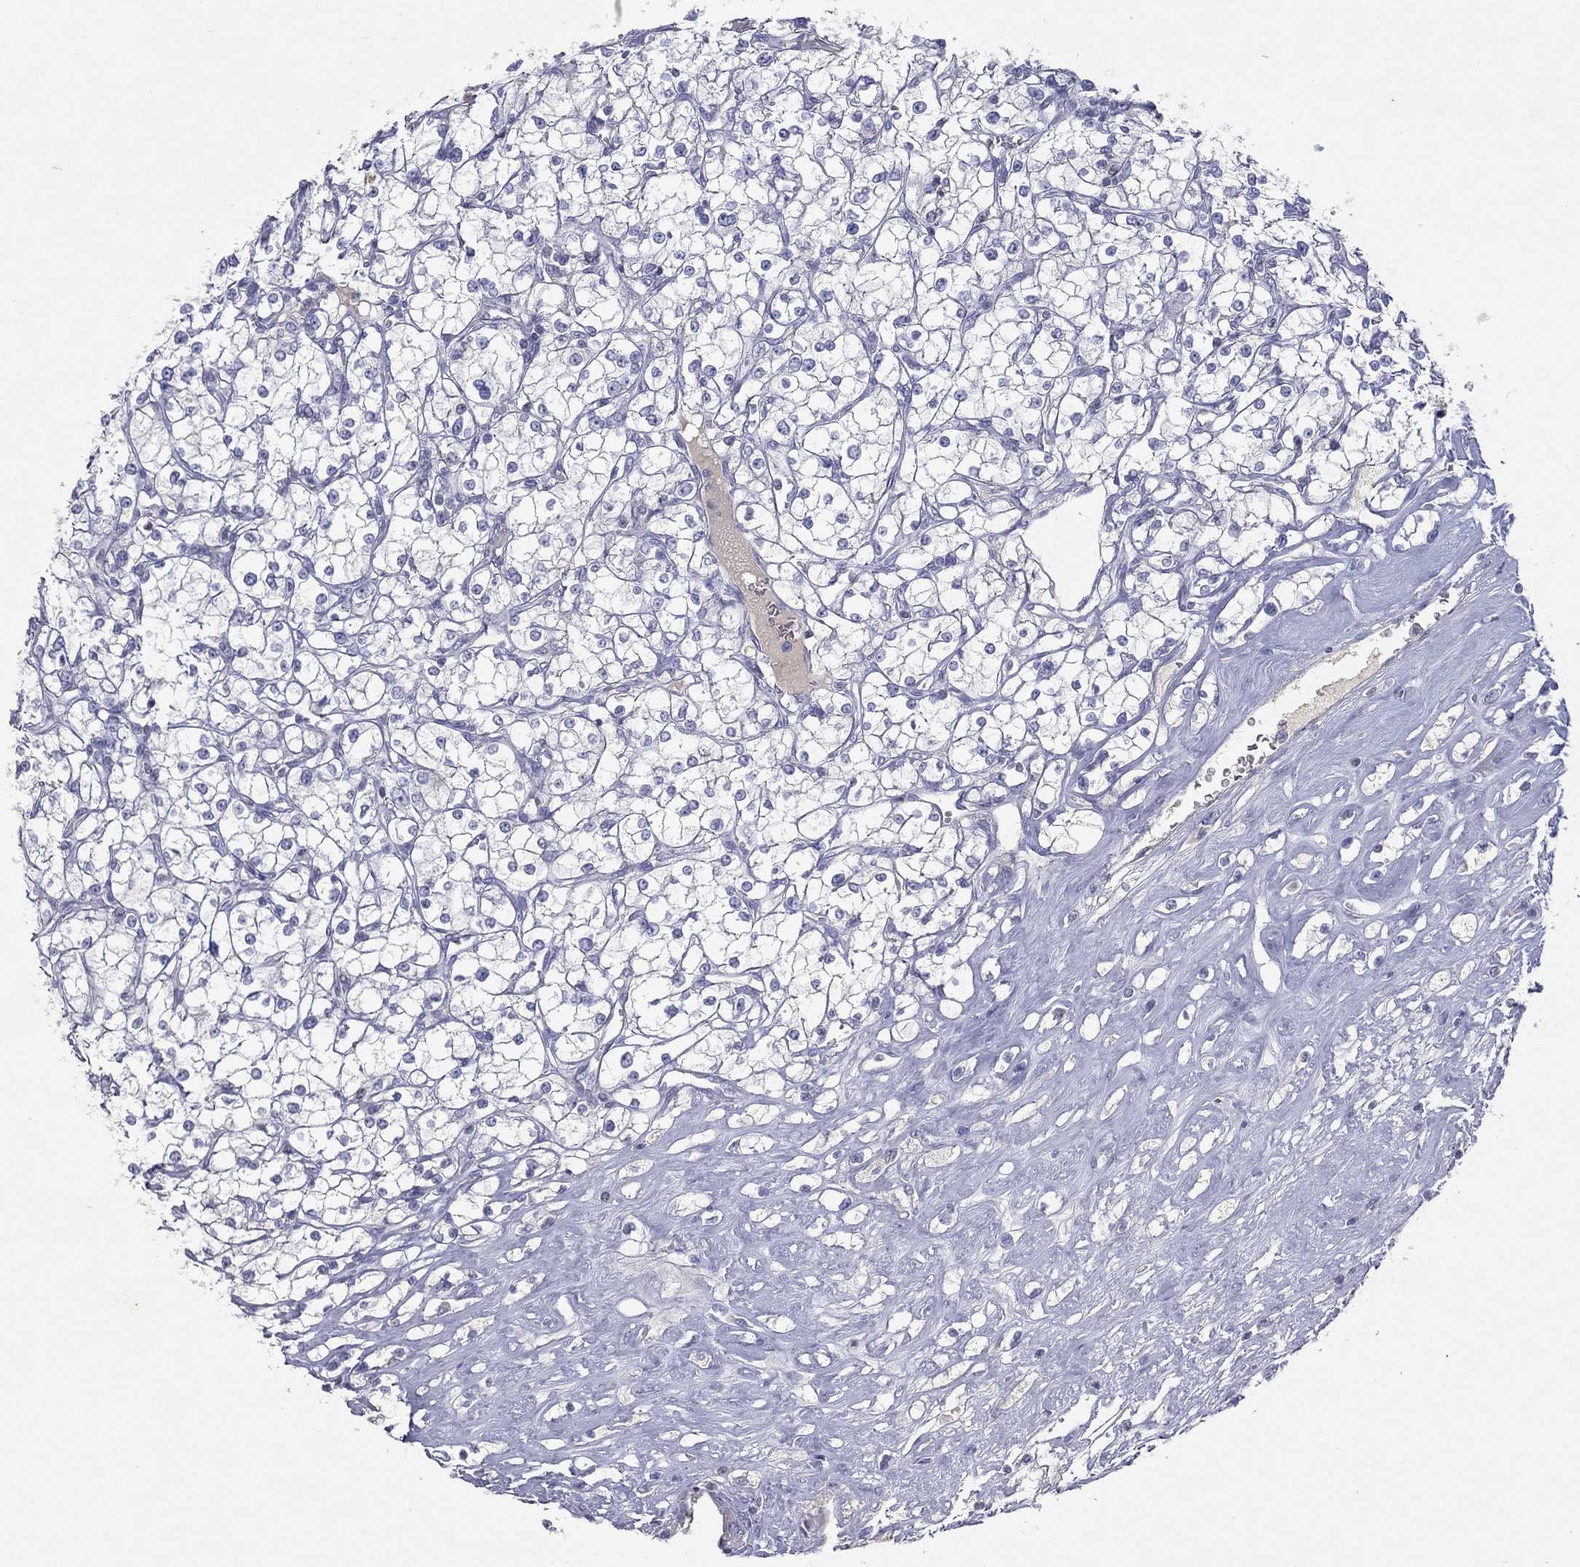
{"staining": {"intensity": "negative", "quantity": "none", "location": "none"}, "tissue": "renal cancer", "cell_type": "Tumor cells", "image_type": "cancer", "snomed": [{"axis": "morphology", "description": "Adenocarcinoma, NOS"}, {"axis": "topography", "description": "Kidney"}], "caption": "This is a image of IHC staining of renal adenocarcinoma, which shows no expression in tumor cells. (Stains: DAB immunohistochemistry (IHC) with hematoxylin counter stain, Microscopy: brightfield microscopy at high magnification).", "gene": "CPT1B", "patient": {"sex": "male", "age": 67}}